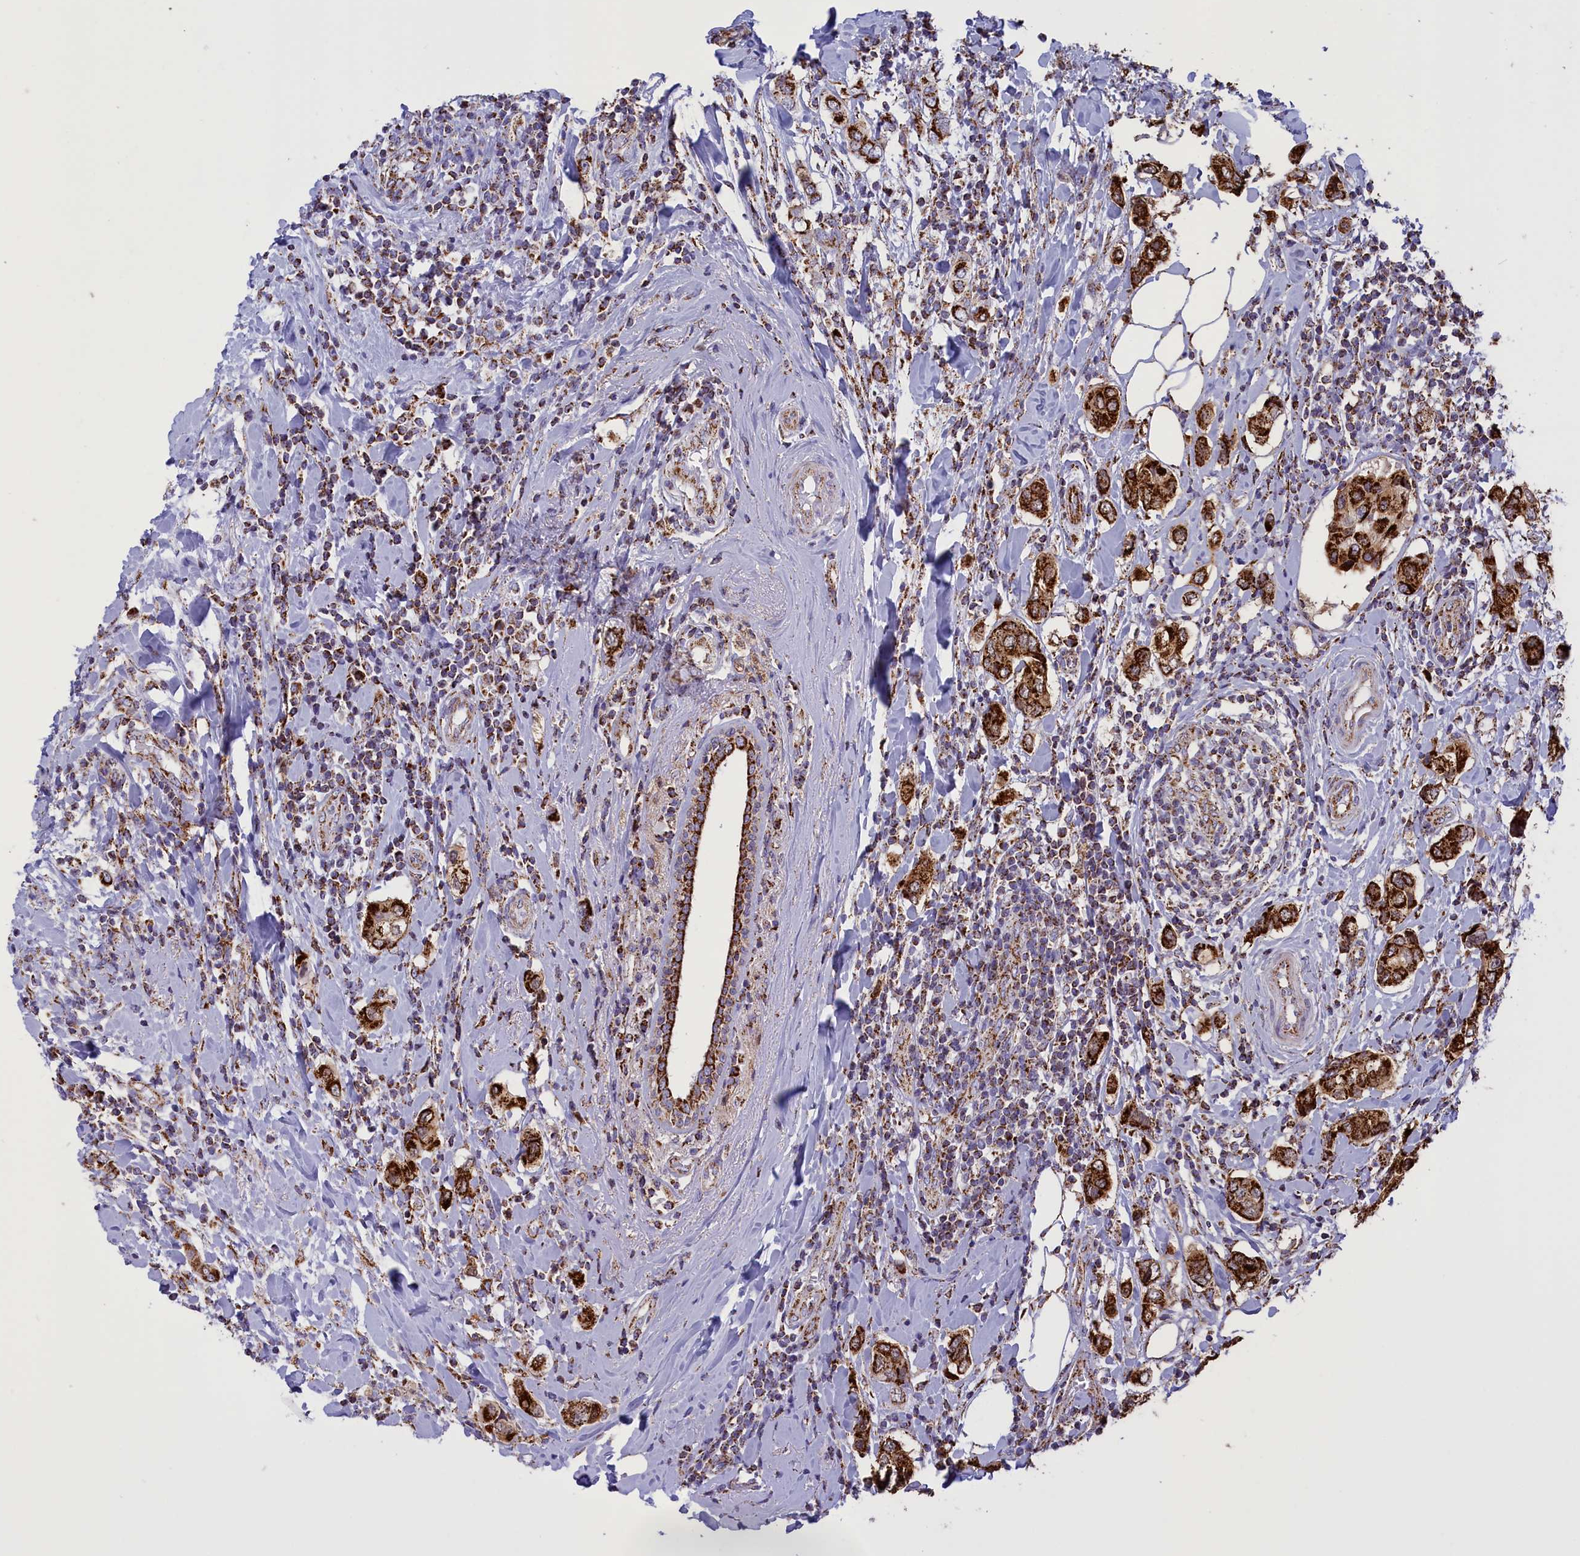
{"staining": {"intensity": "strong", "quantity": ">75%", "location": "cytoplasmic/membranous"}, "tissue": "breast cancer", "cell_type": "Tumor cells", "image_type": "cancer", "snomed": [{"axis": "morphology", "description": "Lobular carcinoma"}, {"axis": "topography", "description": "Breast"}], "caption": "Tumor cells display high levels of strong cytoplasmic/membranous positivity in approximately >75% of cells in breast cancer (lobular carcinoma). The protein of interest is stained brown, and the nuclei are stained in blue (DAB IHC with brightfield microscopy, high magnification).", "gene": "ISOC2", "patient": {"sex": "female", "age": 51}}